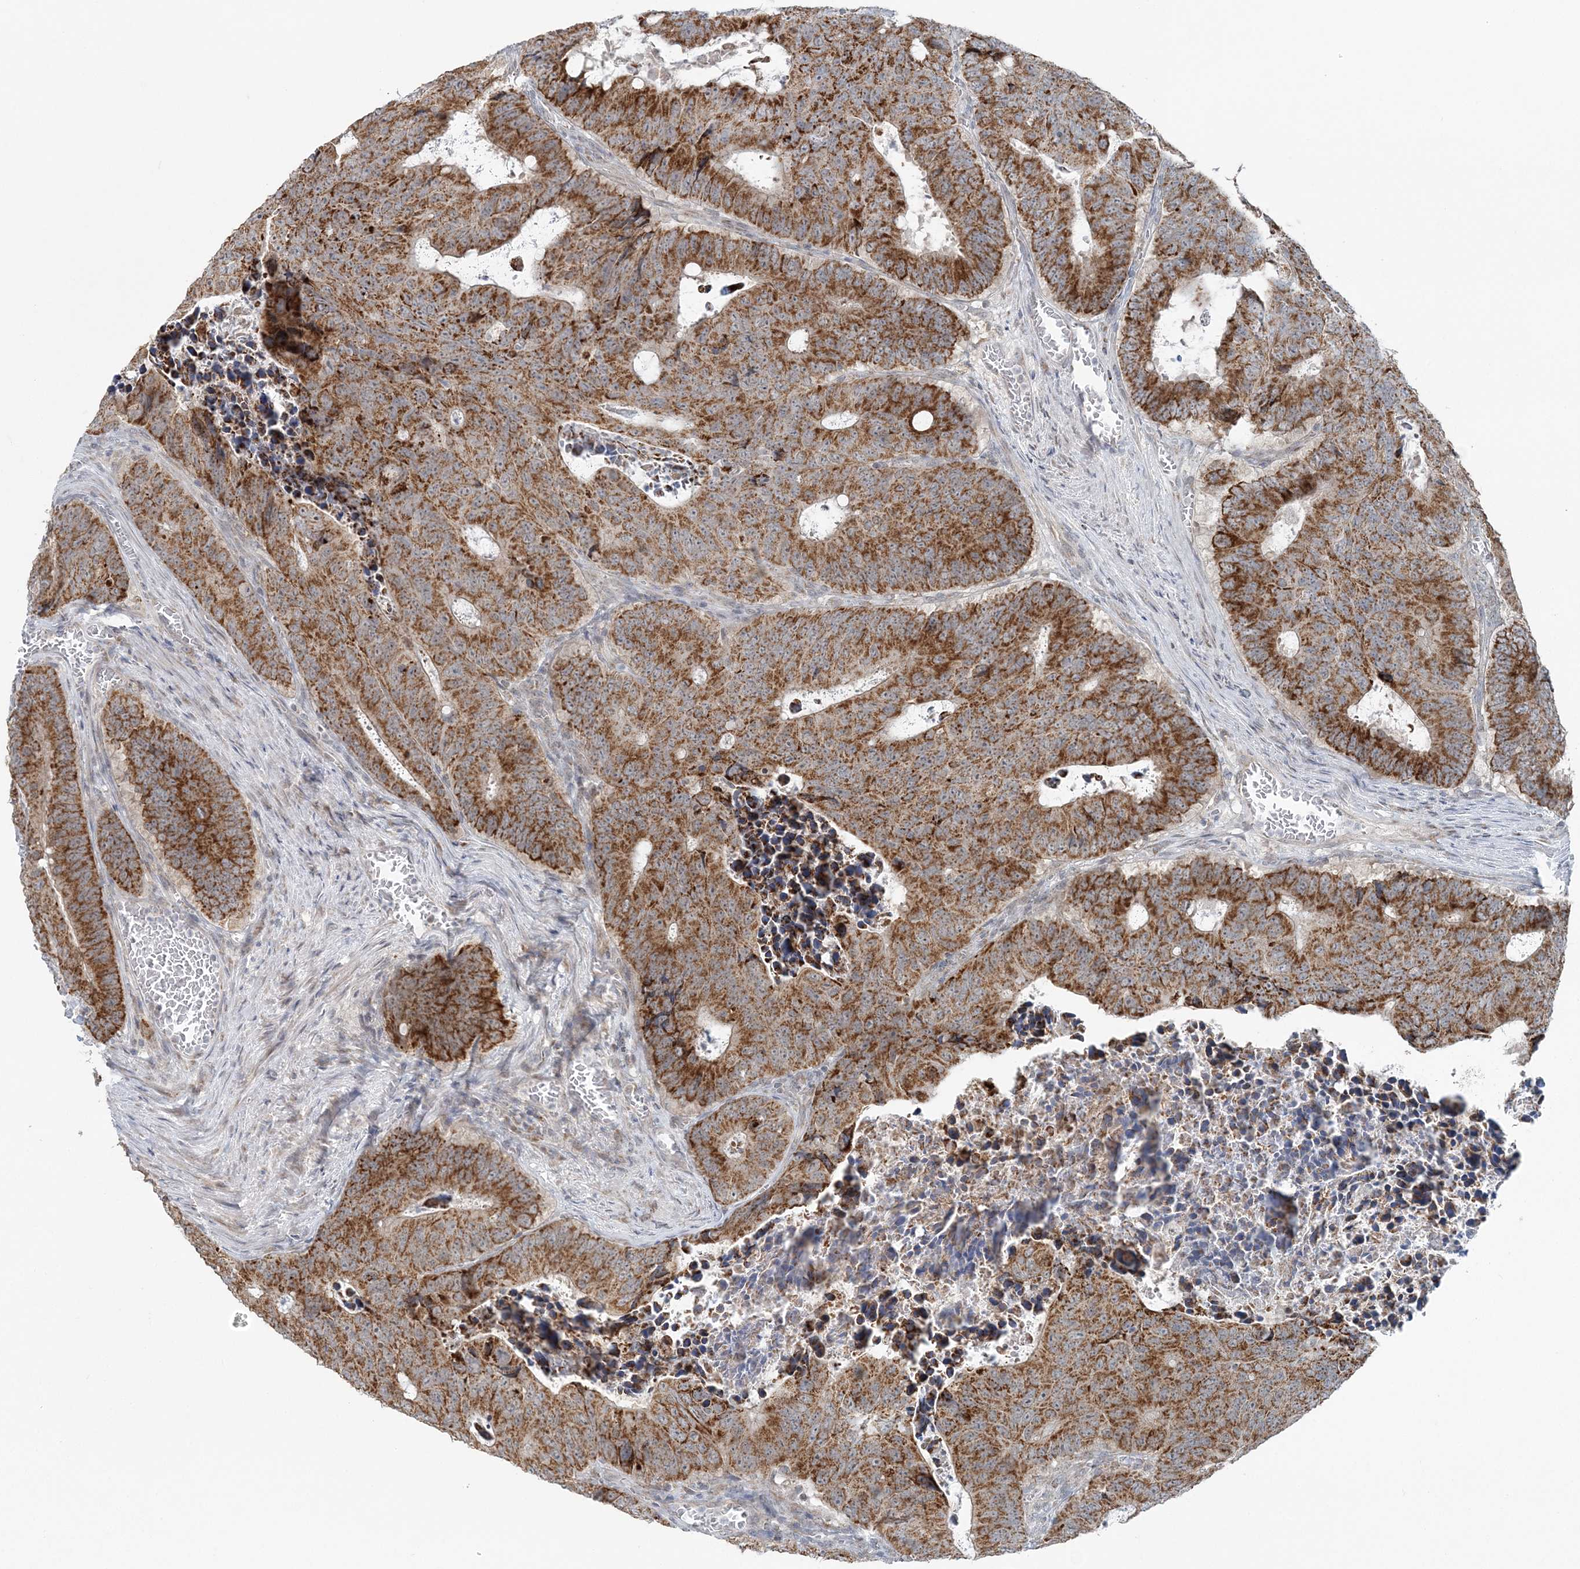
{"staining": {"intensity": "moderate", "quantity": ">75%", "location": "cytoplasmic/membranous"}, "tissue": "colorectal cancer", "cell_type": "Tumor cells", "image_type": "cancer", "snomed": [{"axis": "morphology", "description": "Adenocarcinoma, NOS"}, {"axis": "topography", "description": "Colon"}], "caption": "Protein staining of colorectal cancer (adenocarcinoma) tissue shows moderate cytoplasmic/membranous staining in approximately >75% of tumor cells.", "gene": "RNF150", "patient": {"sex": "male", "age": 87}}